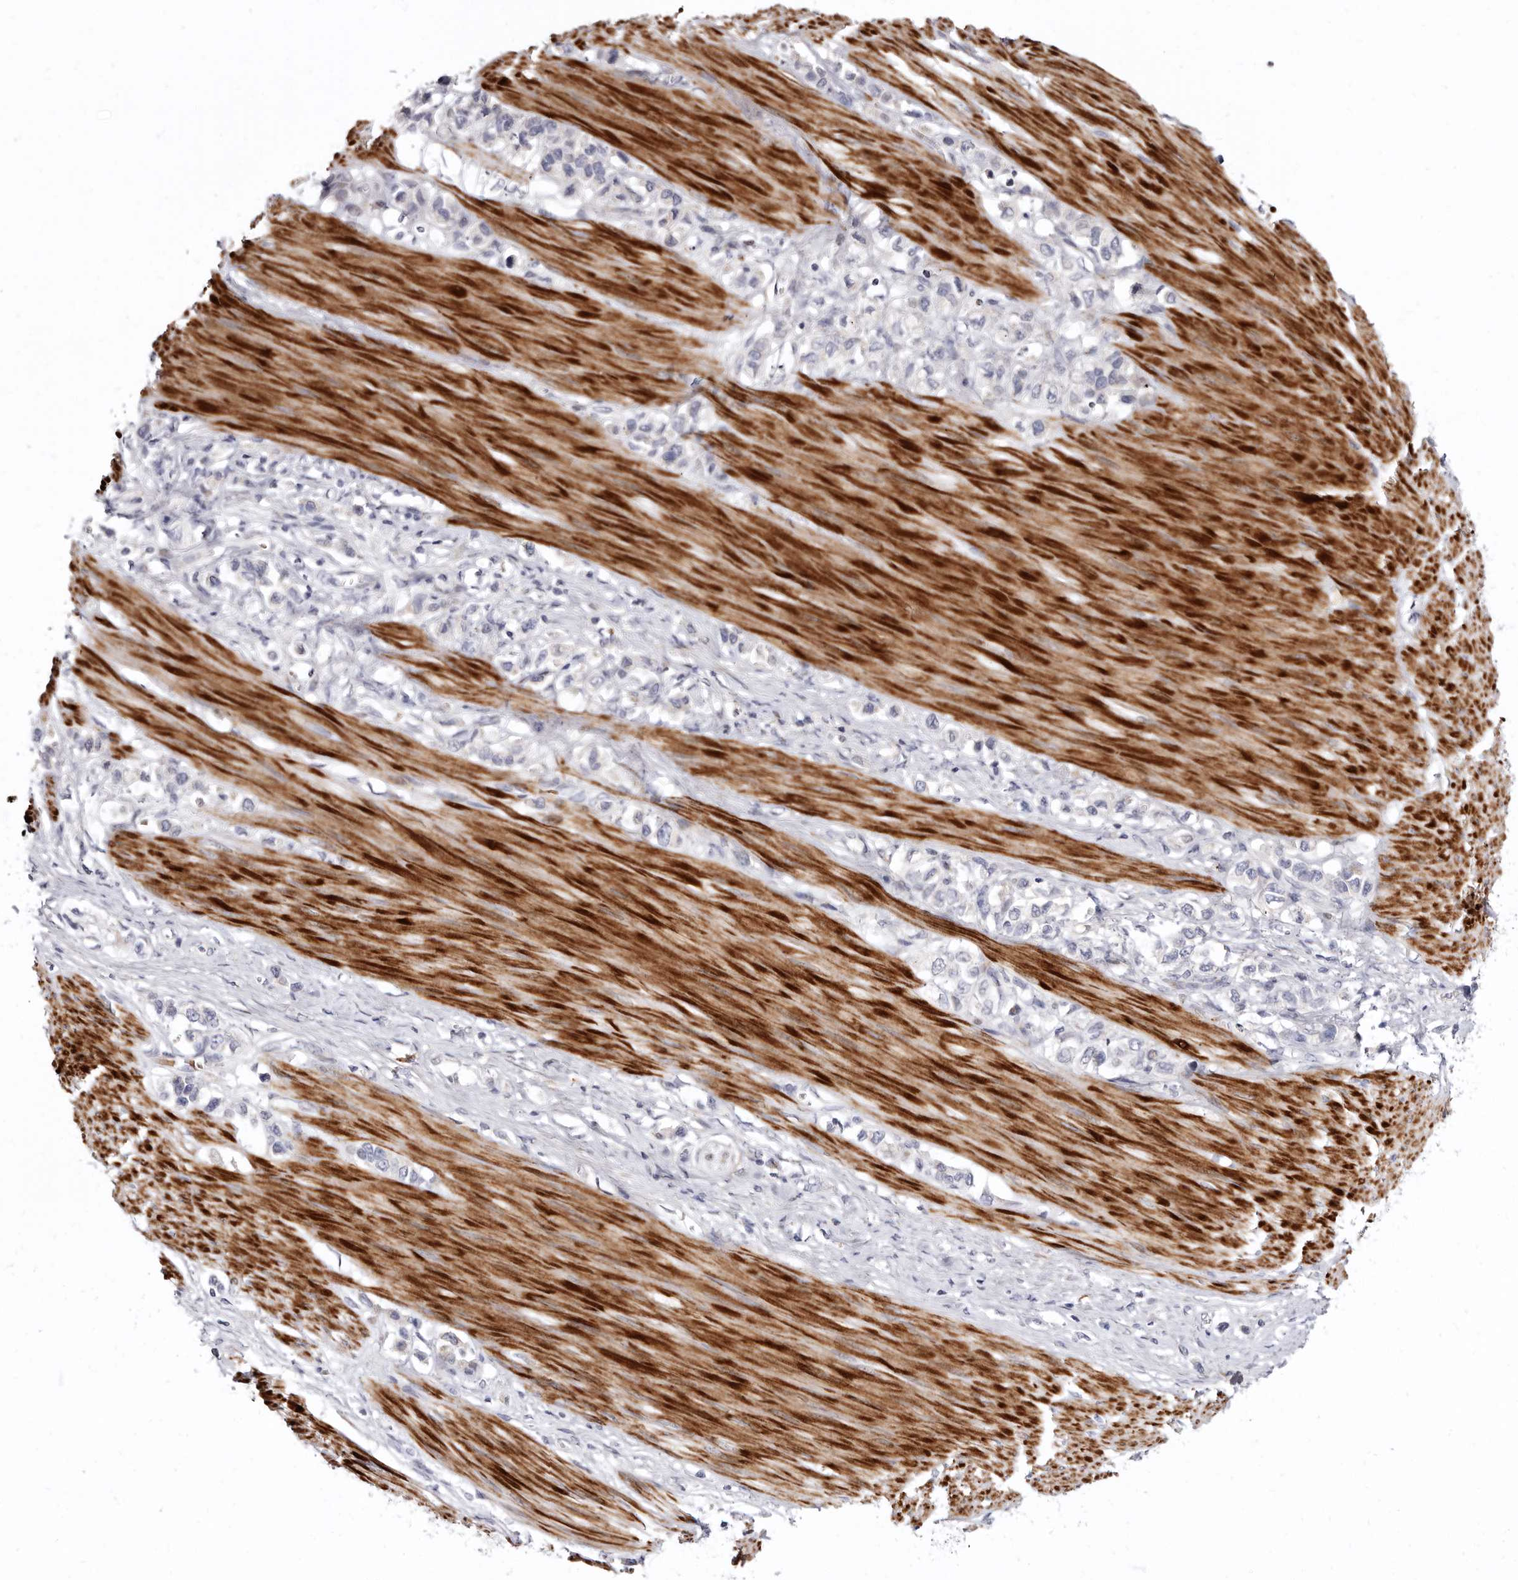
{"staining": {"intensity": "negative", "quantity": "none", "location": "none"}, "tissue": "stomach cancer", "cell_type": "Tumor cells", "image_type": "cancer", "snomed": [{"axis": "morphology", "description": "Adenocarcinoma, NOS"}, {"axis": "topography", "description": "Stomach"}], "caption": "Micrograph shows no significant protein staining in tumor cells of stomach cancer. (Immunohistochemistry (ihc), brightfield microscopy, high magnification).", "gene": "AIDA", "patient": {"sex": "female", "age": 65}}